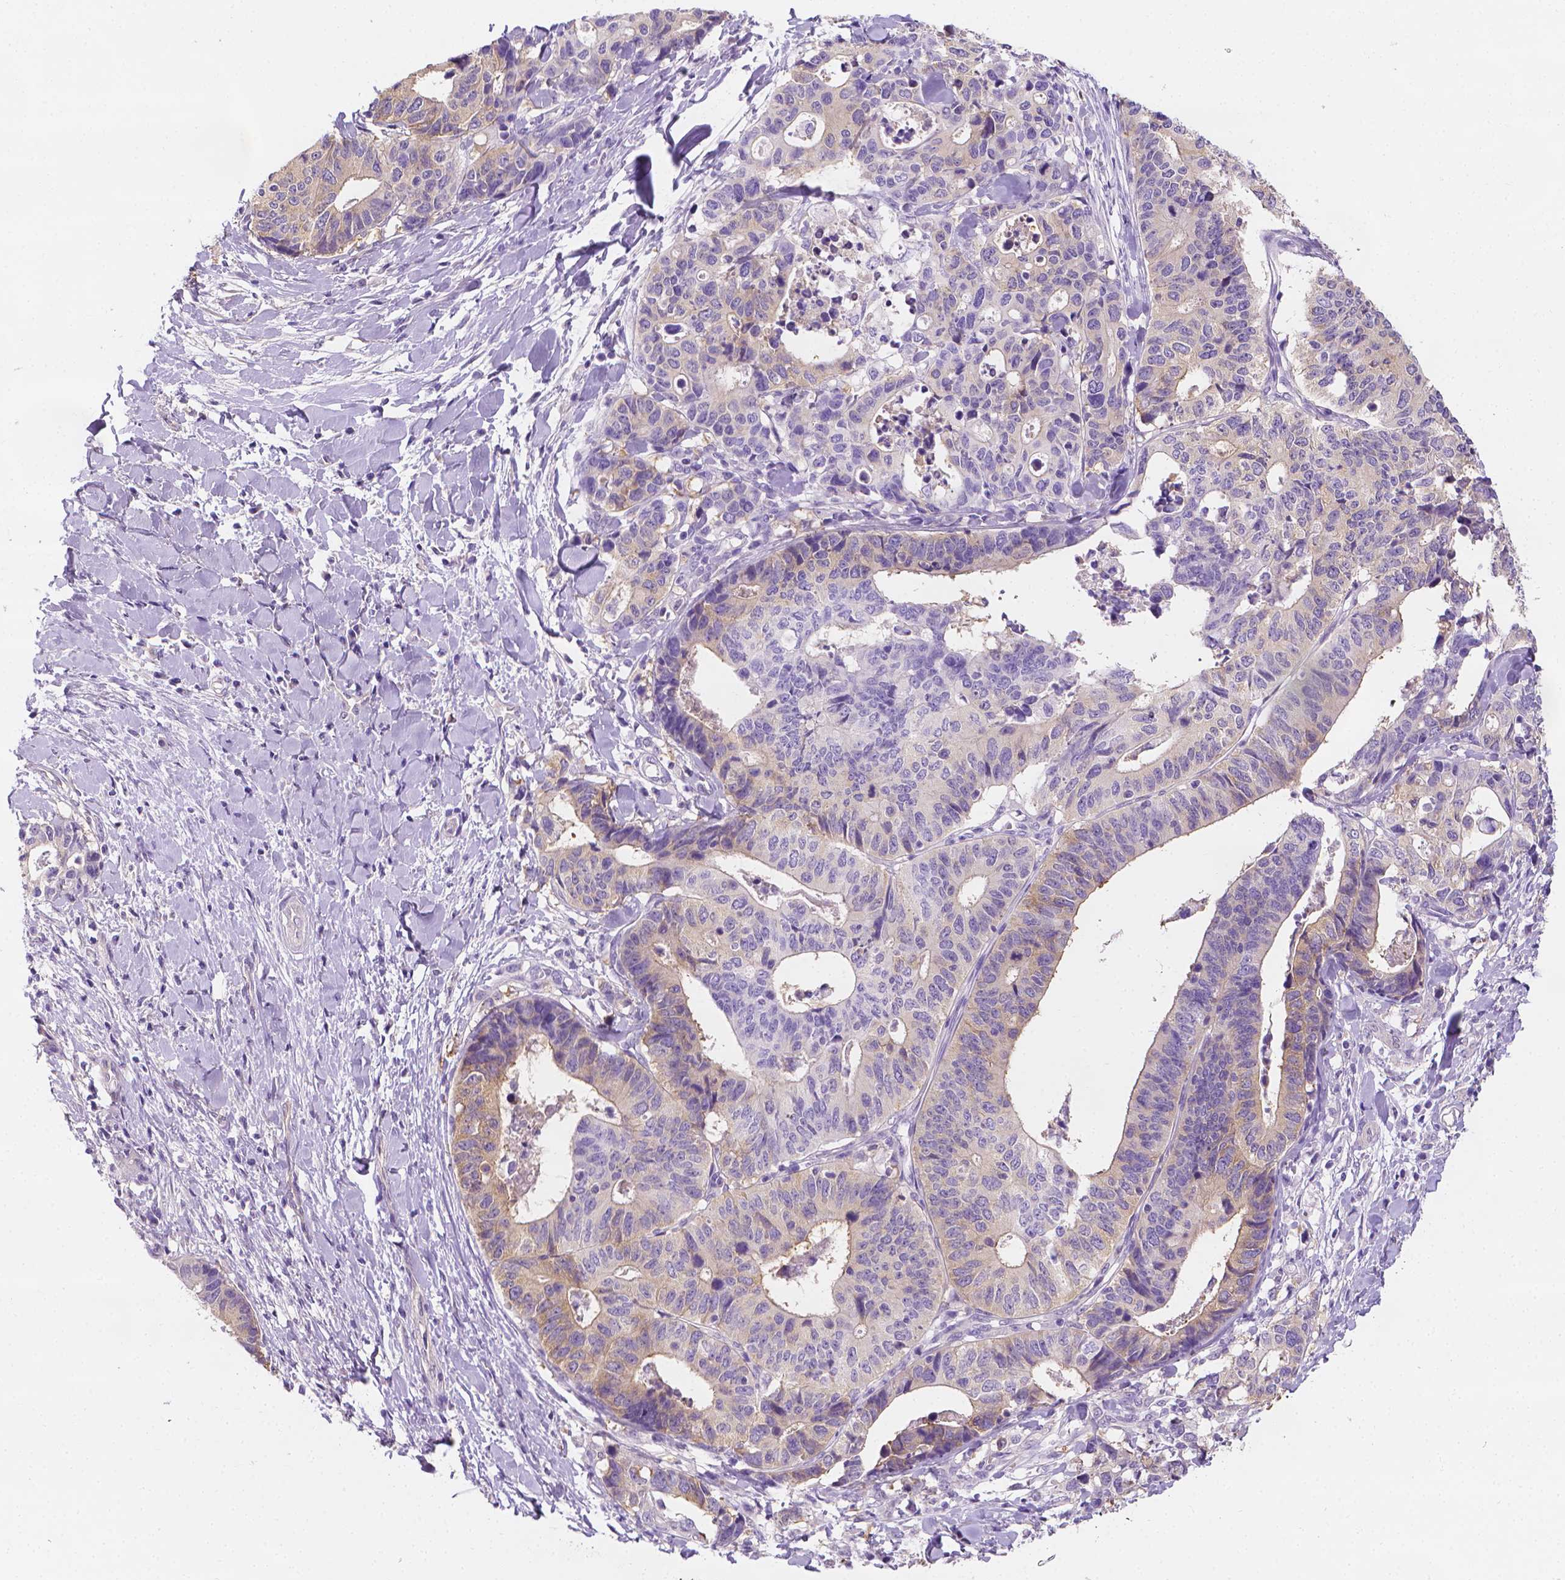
{"staining": {"intensity": "weak", "quantity": "25%-75%", "location": "cytoplasmic/membranous"}, "tissue": "stomach cancer", "cell_type": "Tumor cells", "image_type": "cancer", "snomed": [{"axis": "morphology", "description": "Adenocarcinoma, NOS"}, {"axis": "topography", "description": "Stomach, upper"}], "caption": "Stomach cancer stained for a protein (brown) demonstrates weak cytoplasmic/membranous positive staining in about 25%-75% of tumor cells.", "gene": "FASN", "patient": {"sex": "female", "age": 67}}